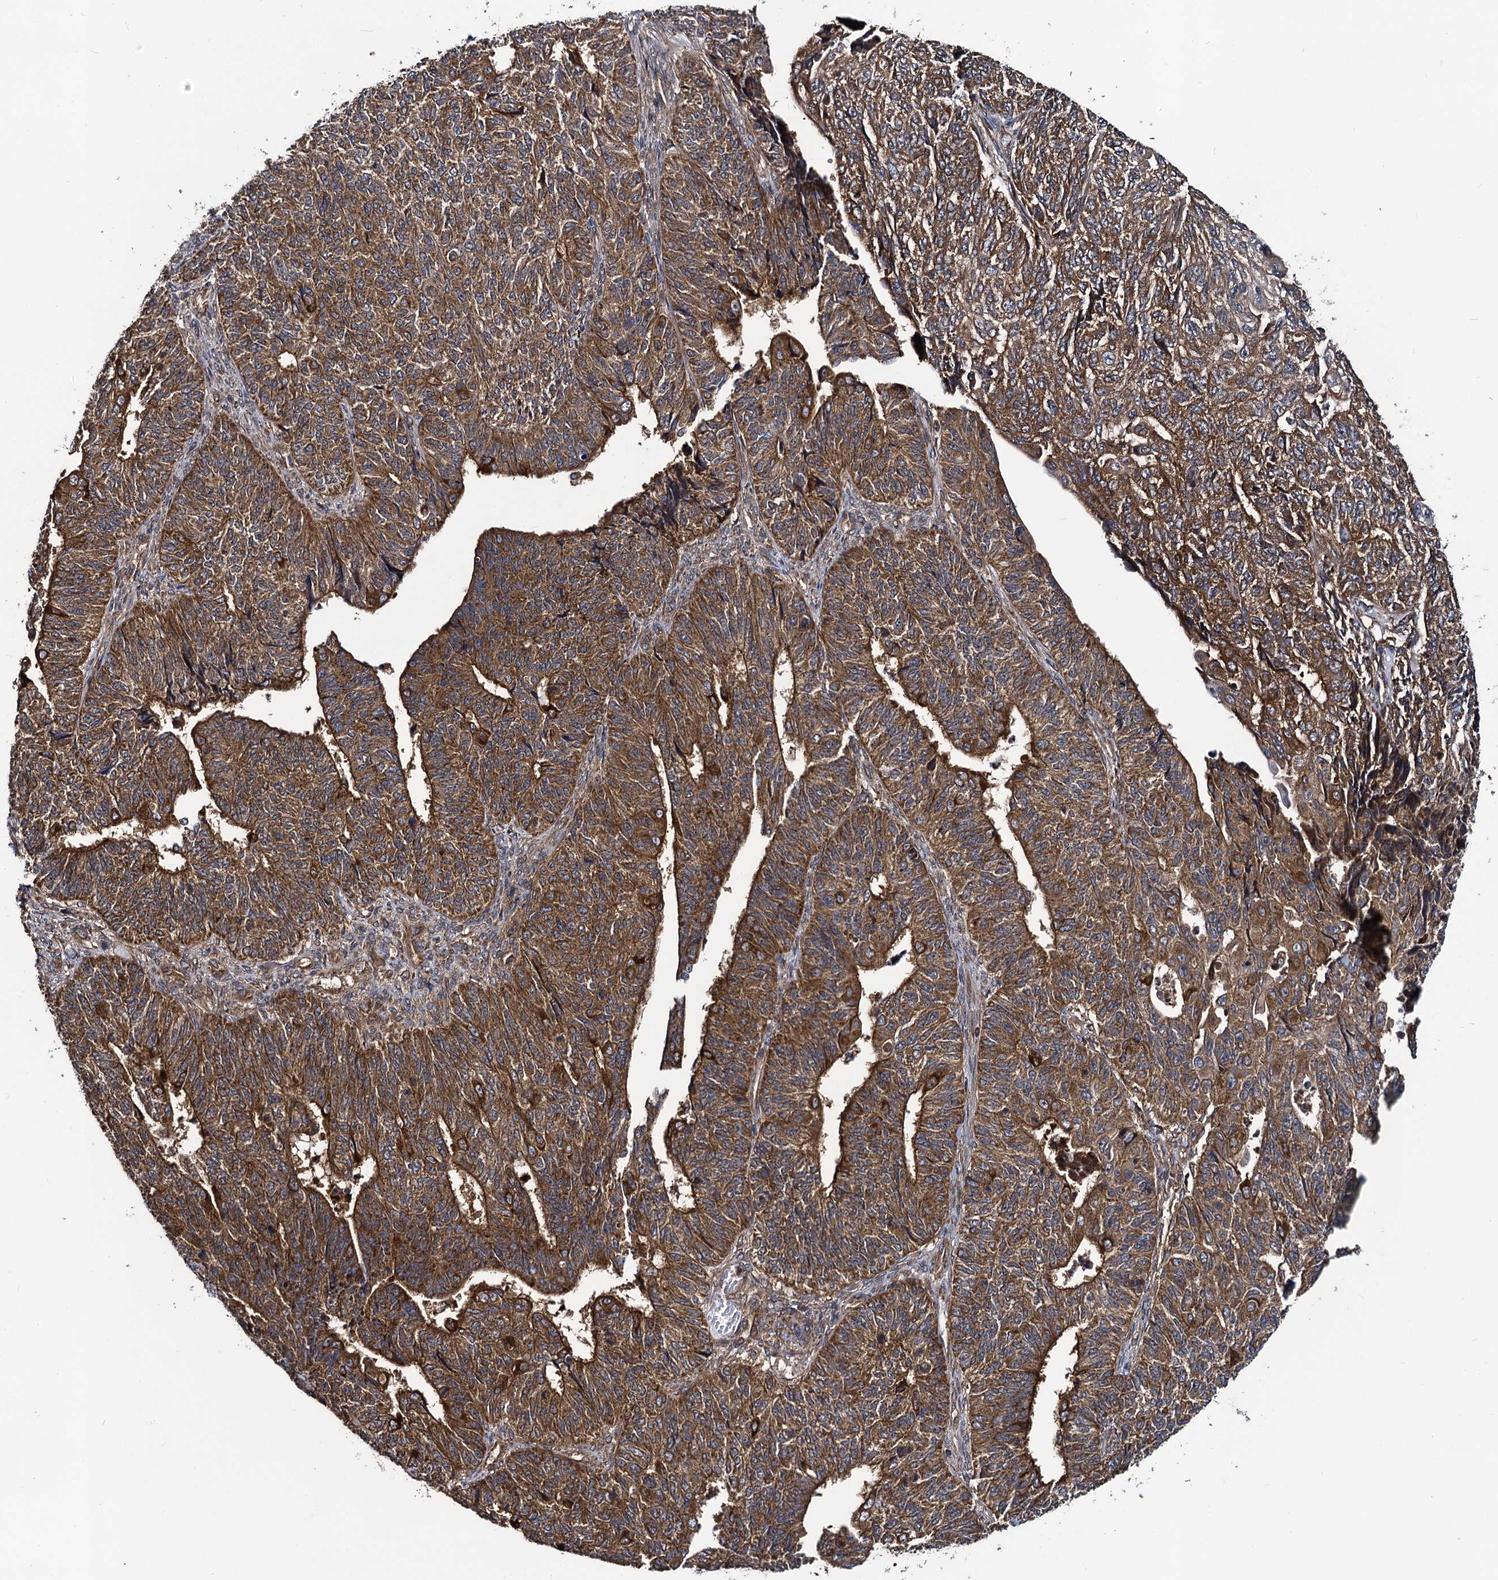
{"staining": {"intensity": "strong", "quantity": ">75%", "location": "cytoplasmic/membranous"}, "tissue": "endometrial cancer", "cell_type": "Tumor cells", "image_type": "cancer", "snomed": [{"axis": "morphology", "description": "Adenocarcinoma, NOS"}, {"axis": "topography", "description": "Endometrium"}], "caption": "Immunohistochemistry (DAB) staining of human endometrial cancer (adenocarcinoma) displays strong cytoplasmic/membranous protein staining in about >75% of tumor cells. (Stains: DAB (3,3'-diaminobenzidine) in brown, nuclei in blue, Microscopy: brightfield microscopy at high magnification).", "gene": "NEK1", "patient": {"sex": "female", "age": 32}}